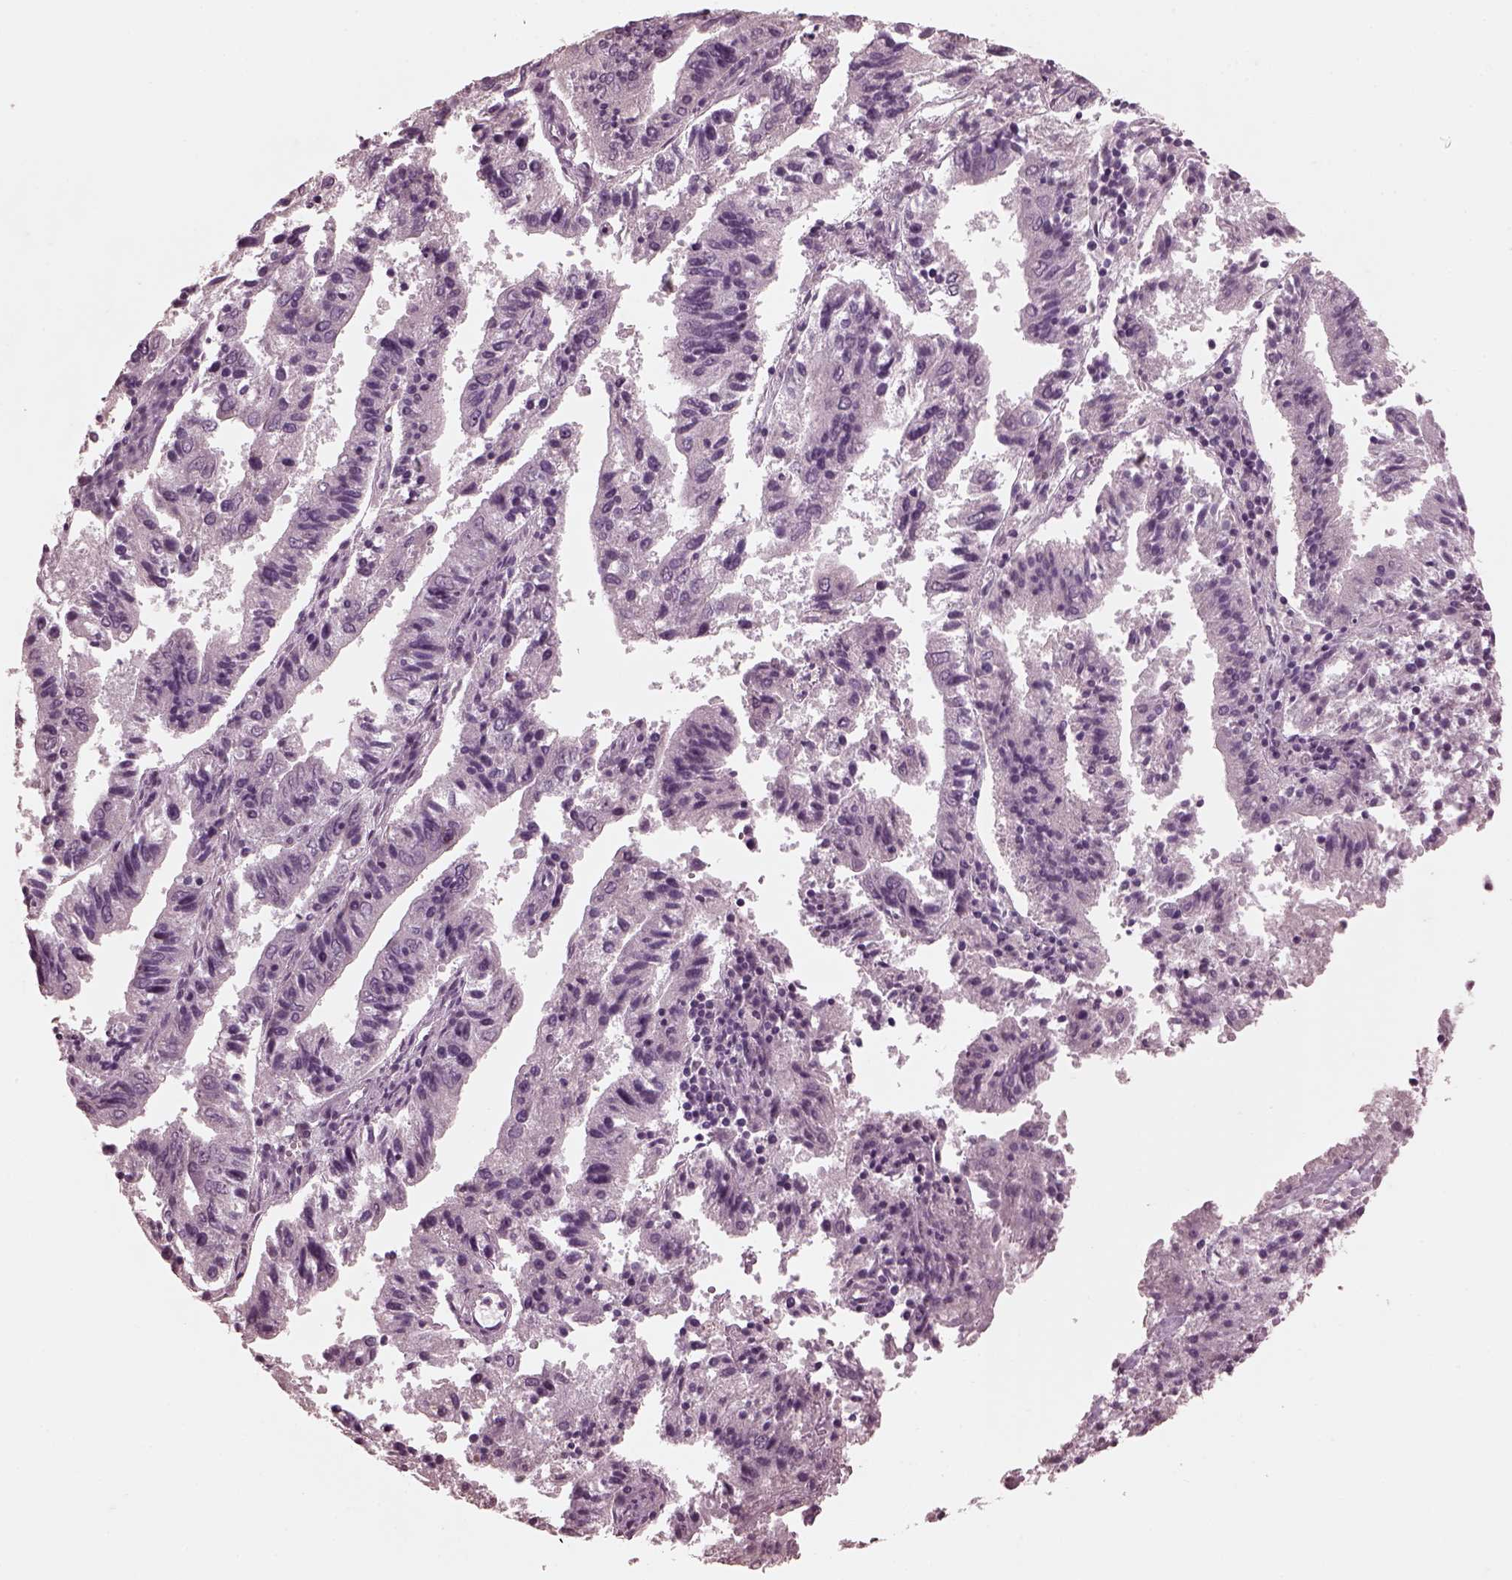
{"staining": {"intensity": "negative", "quantity": "none", "location": "none"}, "tissue": "endometrial cancer", "cell_type": "Tumor cells", "image_type": "cancer", "snomed": [{"axis": "morphology", "description": "Adenocarcinoma, NOS"}, {"axis": "topography", "description": "Endometrium"}], "caption": "DAB (3,3'-diaminobenzidine) immunohistochemical staining of adenocarcinoma (endometrial) reveals no significant expression in tumor cells.", "gene": "CGA", "patient": {"sex": "female", "age": 82}}